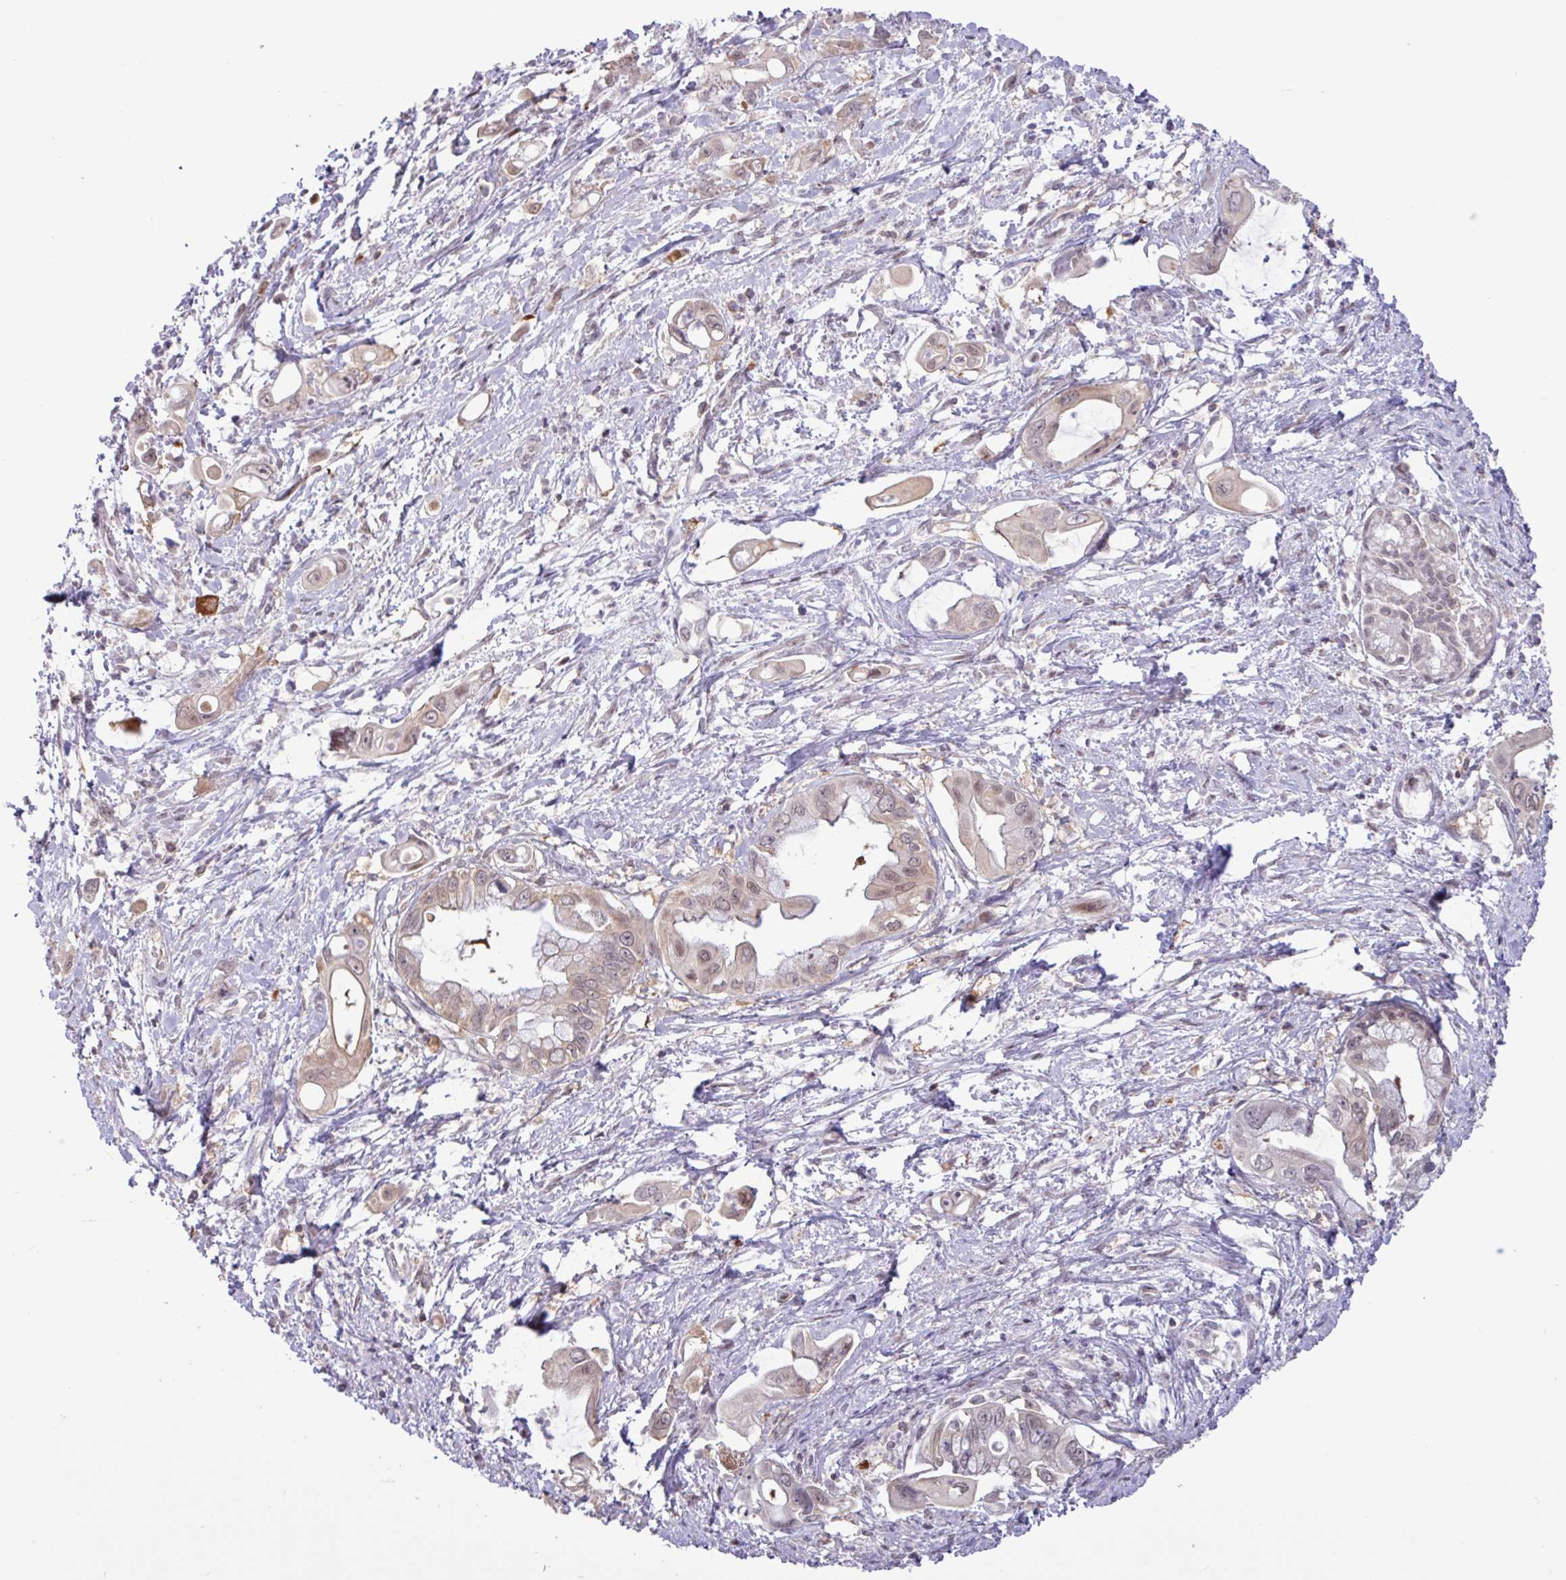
{"staining": {"intensity": "weak", "quantity": "25%-75%", "location": "cytoplasmic/membranous,nuclear"}, "tissue": "pancreatic cancer", "cell_type": "Tumor cells", "image_type": "cancer", "snomed": [{"axis": "morphology", "description": "Adenocarcinoma, NOS"}, {"axis": "topography", "description": "Pancreas"}], "caption": "Weak cytoplasmic/membranous and nuclear expression for a protein is identified in approximately 25%-75% of tumor cells of adenocarcinoma (pancreatic) using IHC.", "gene": "RTL3", "patient": {"sex": "male", "age": 61}}